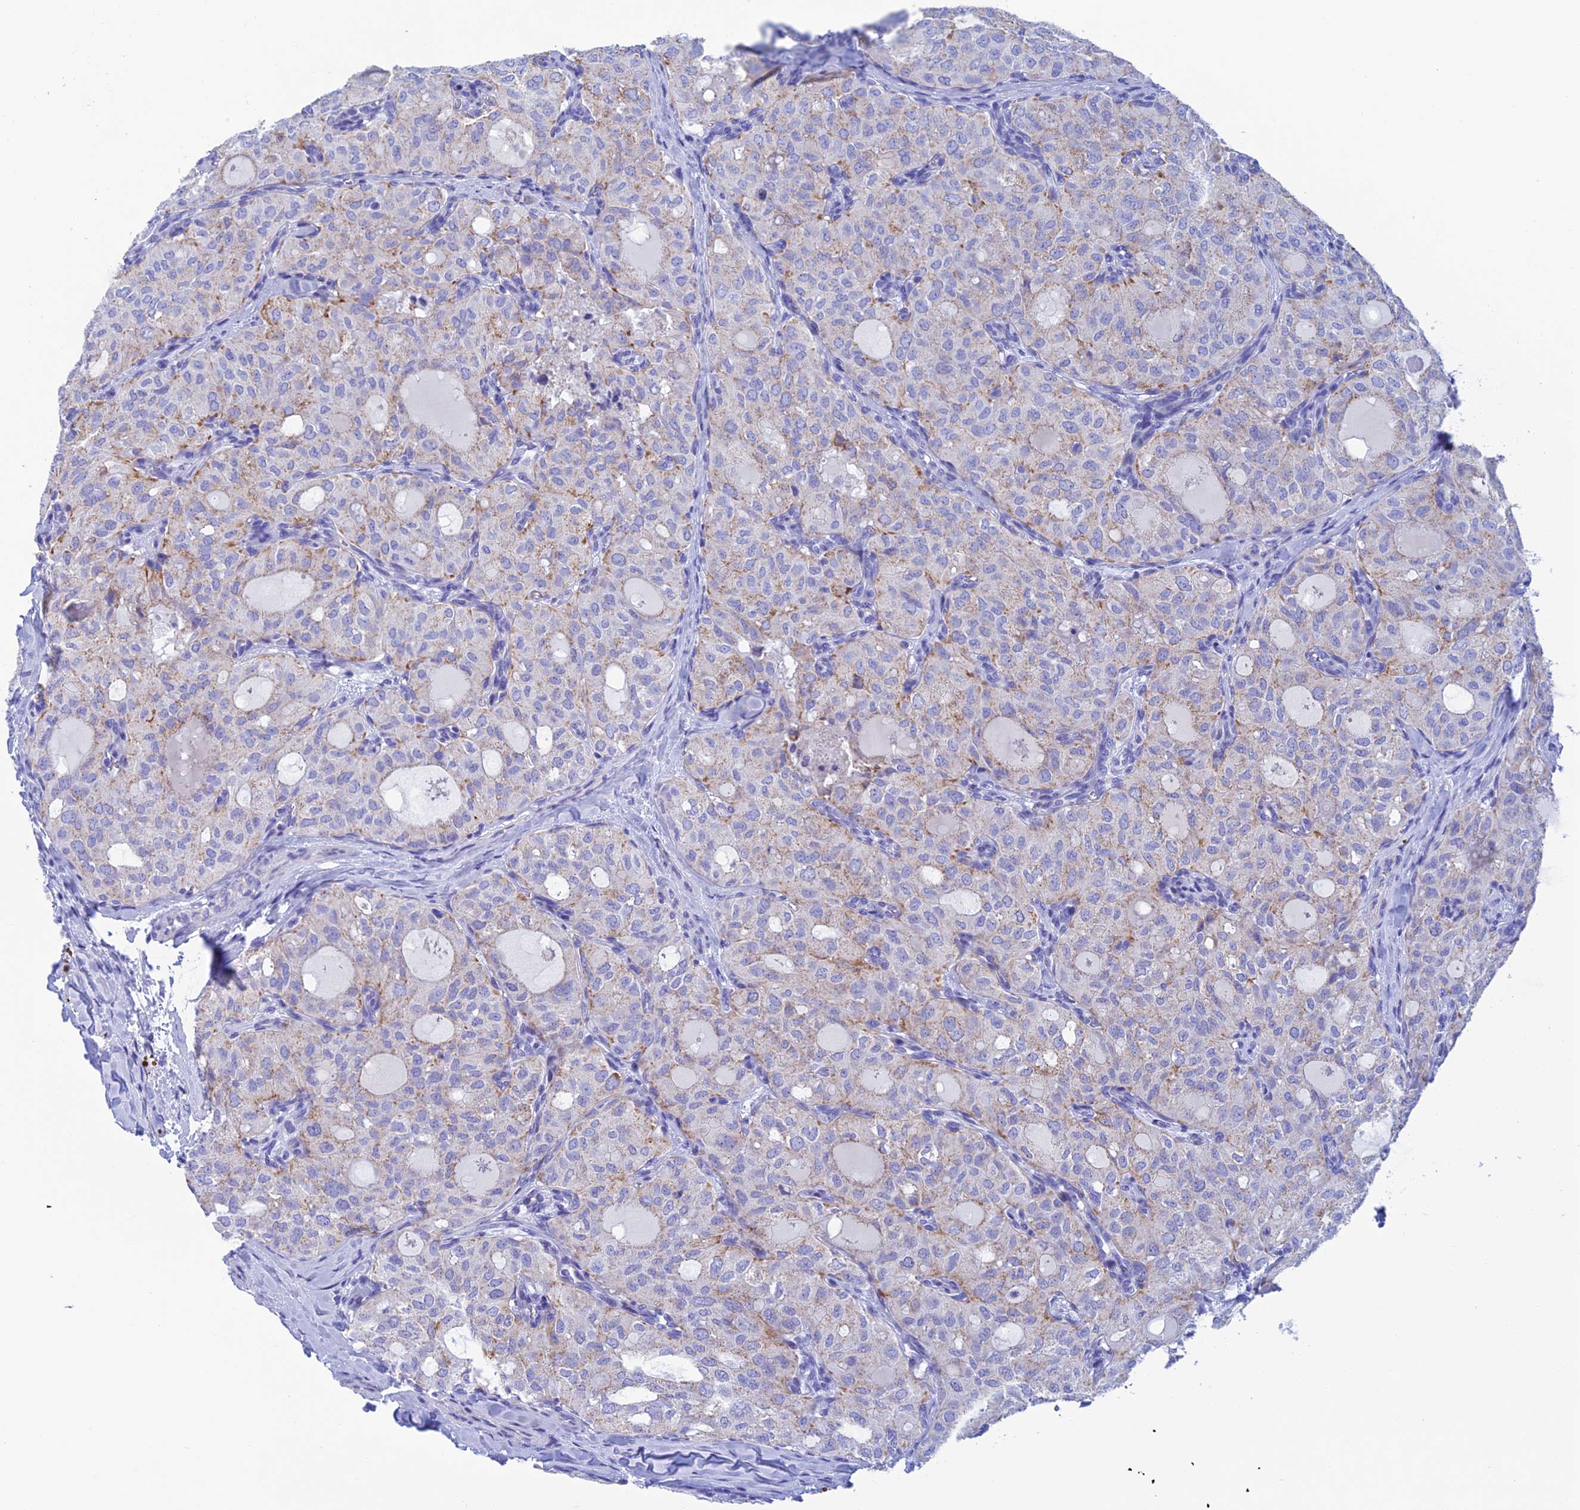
{"staining": {"intensity": "moderate", "quantity": "<25%", "location": "cytoplasmic/membranous"}, "tissue": "thyroid cancer", "cell_type": "Tumor cells", "image_type": "cancer", "snomed": [{"axis": "morphology", "description": "Follicular adenoma carcinoma, NOS"}, {"axis": "topography", "description": "Thyroid gland"}], "caption": "Brown immunohistochemical staining in human thyroid cancer (follicular adenoma carcinoma) displays moderate cytoplasmic/membranous positivity in about <25% of tumor cells. (IHC, brightfield microscopy, high magnification).", "gene": "NXPE4", "patient": {"sex": "male", "age": 75}}